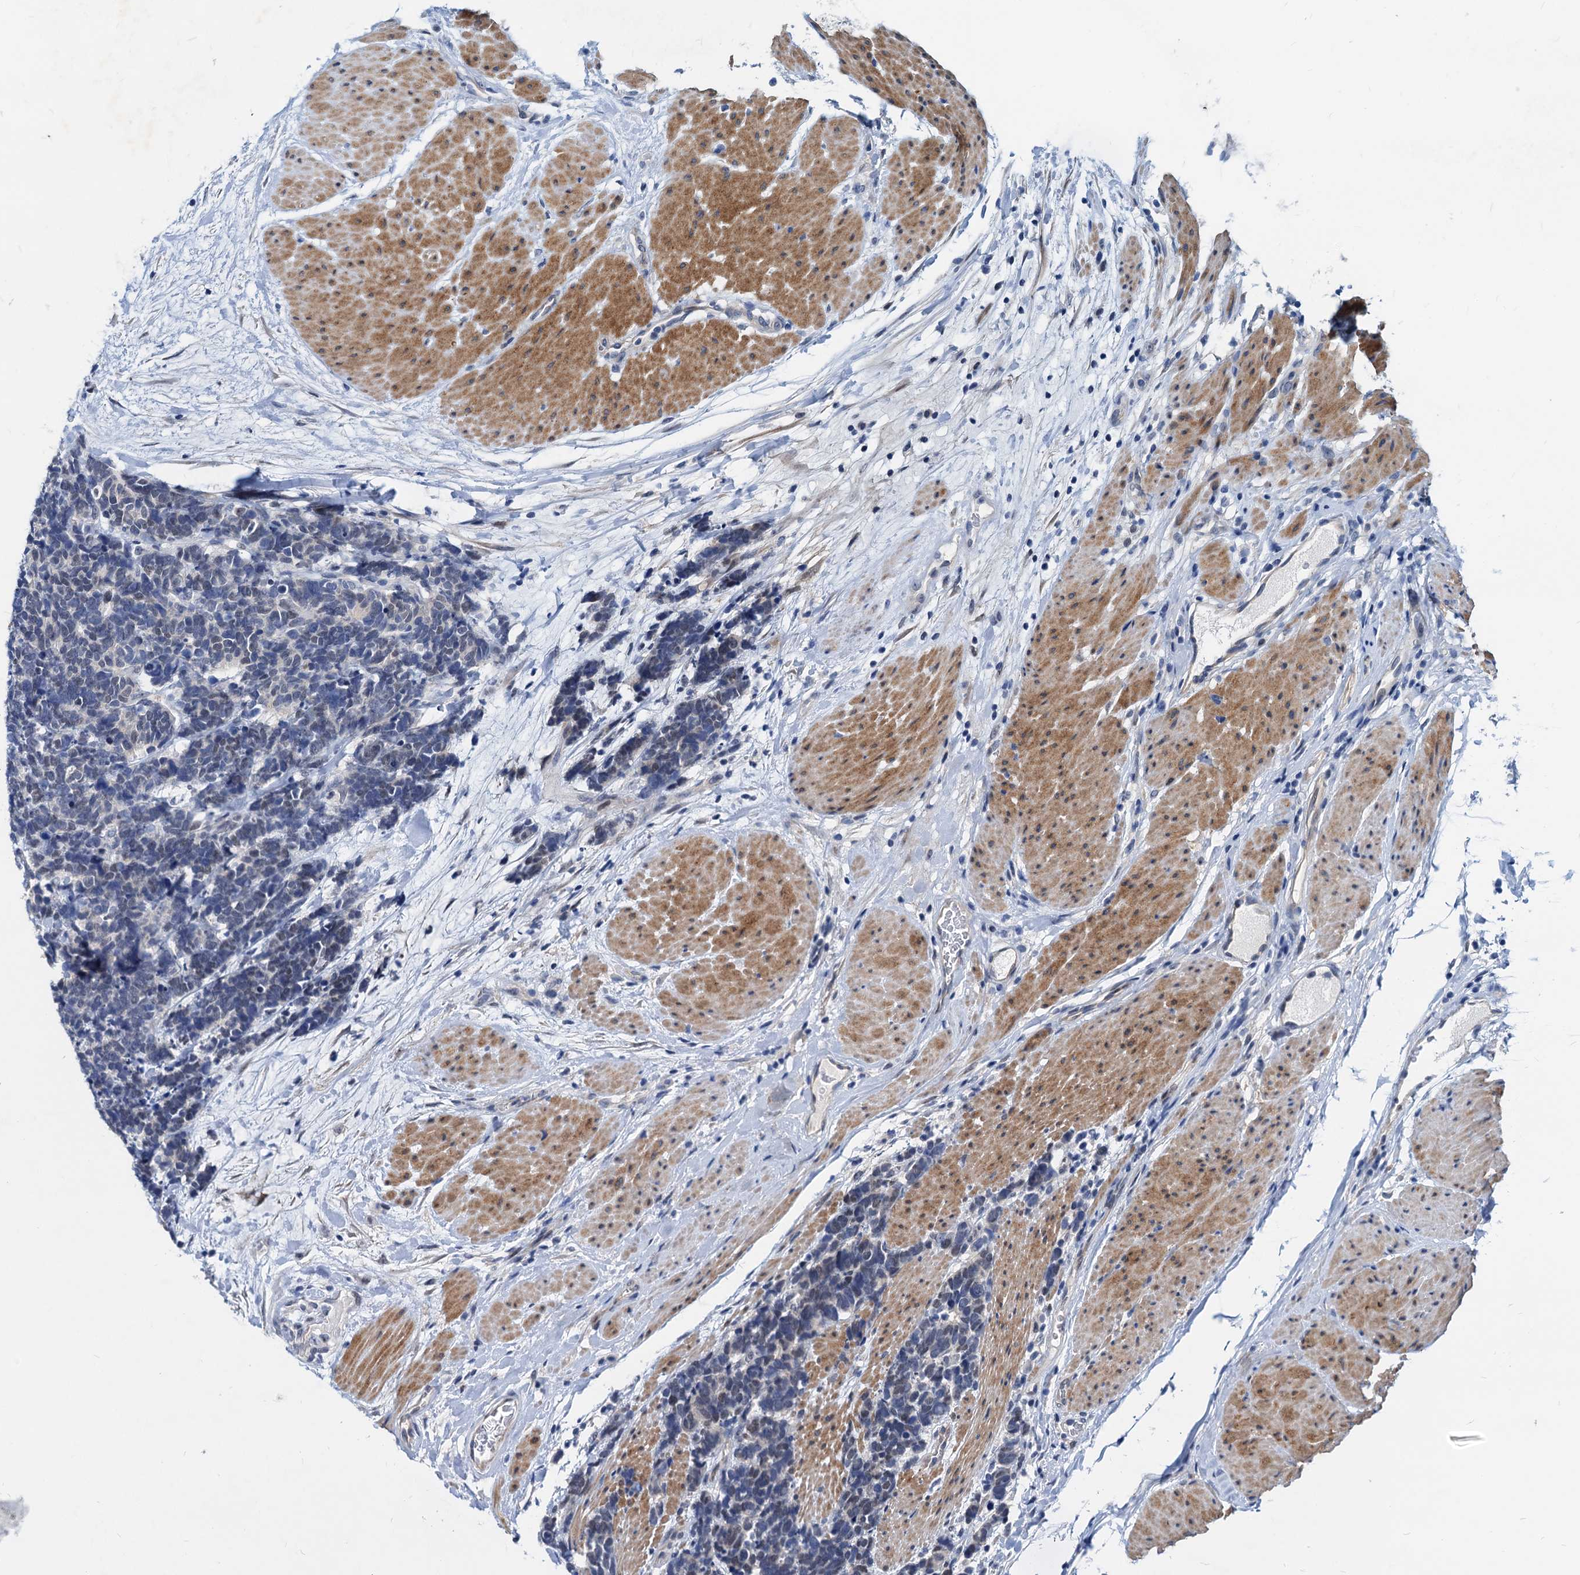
{"staining": {"intensity": "negative", "quantity": "none", "location": "none"}, "tissue": "carcinoid", "cell_type": "Tumor cells", "image_type": "cancer", "snomed": [{"axis": "morphology", "description": "Carcinoma, NOS"}, {"axis": "morphology", "description": "Carcinoid, malignant, NOS"}, {"axis": "topography", "description": "Urinary bladder"}], "caption": "Immunohistochemistry image of neoplastic tissue: malignant carcinoid stained with DAB (3,3'-diaminobenzidine) displays no significant protein staining in tumor cells.", "gene": "HSF2", "patient": {"sex": "male", "age": 57}}